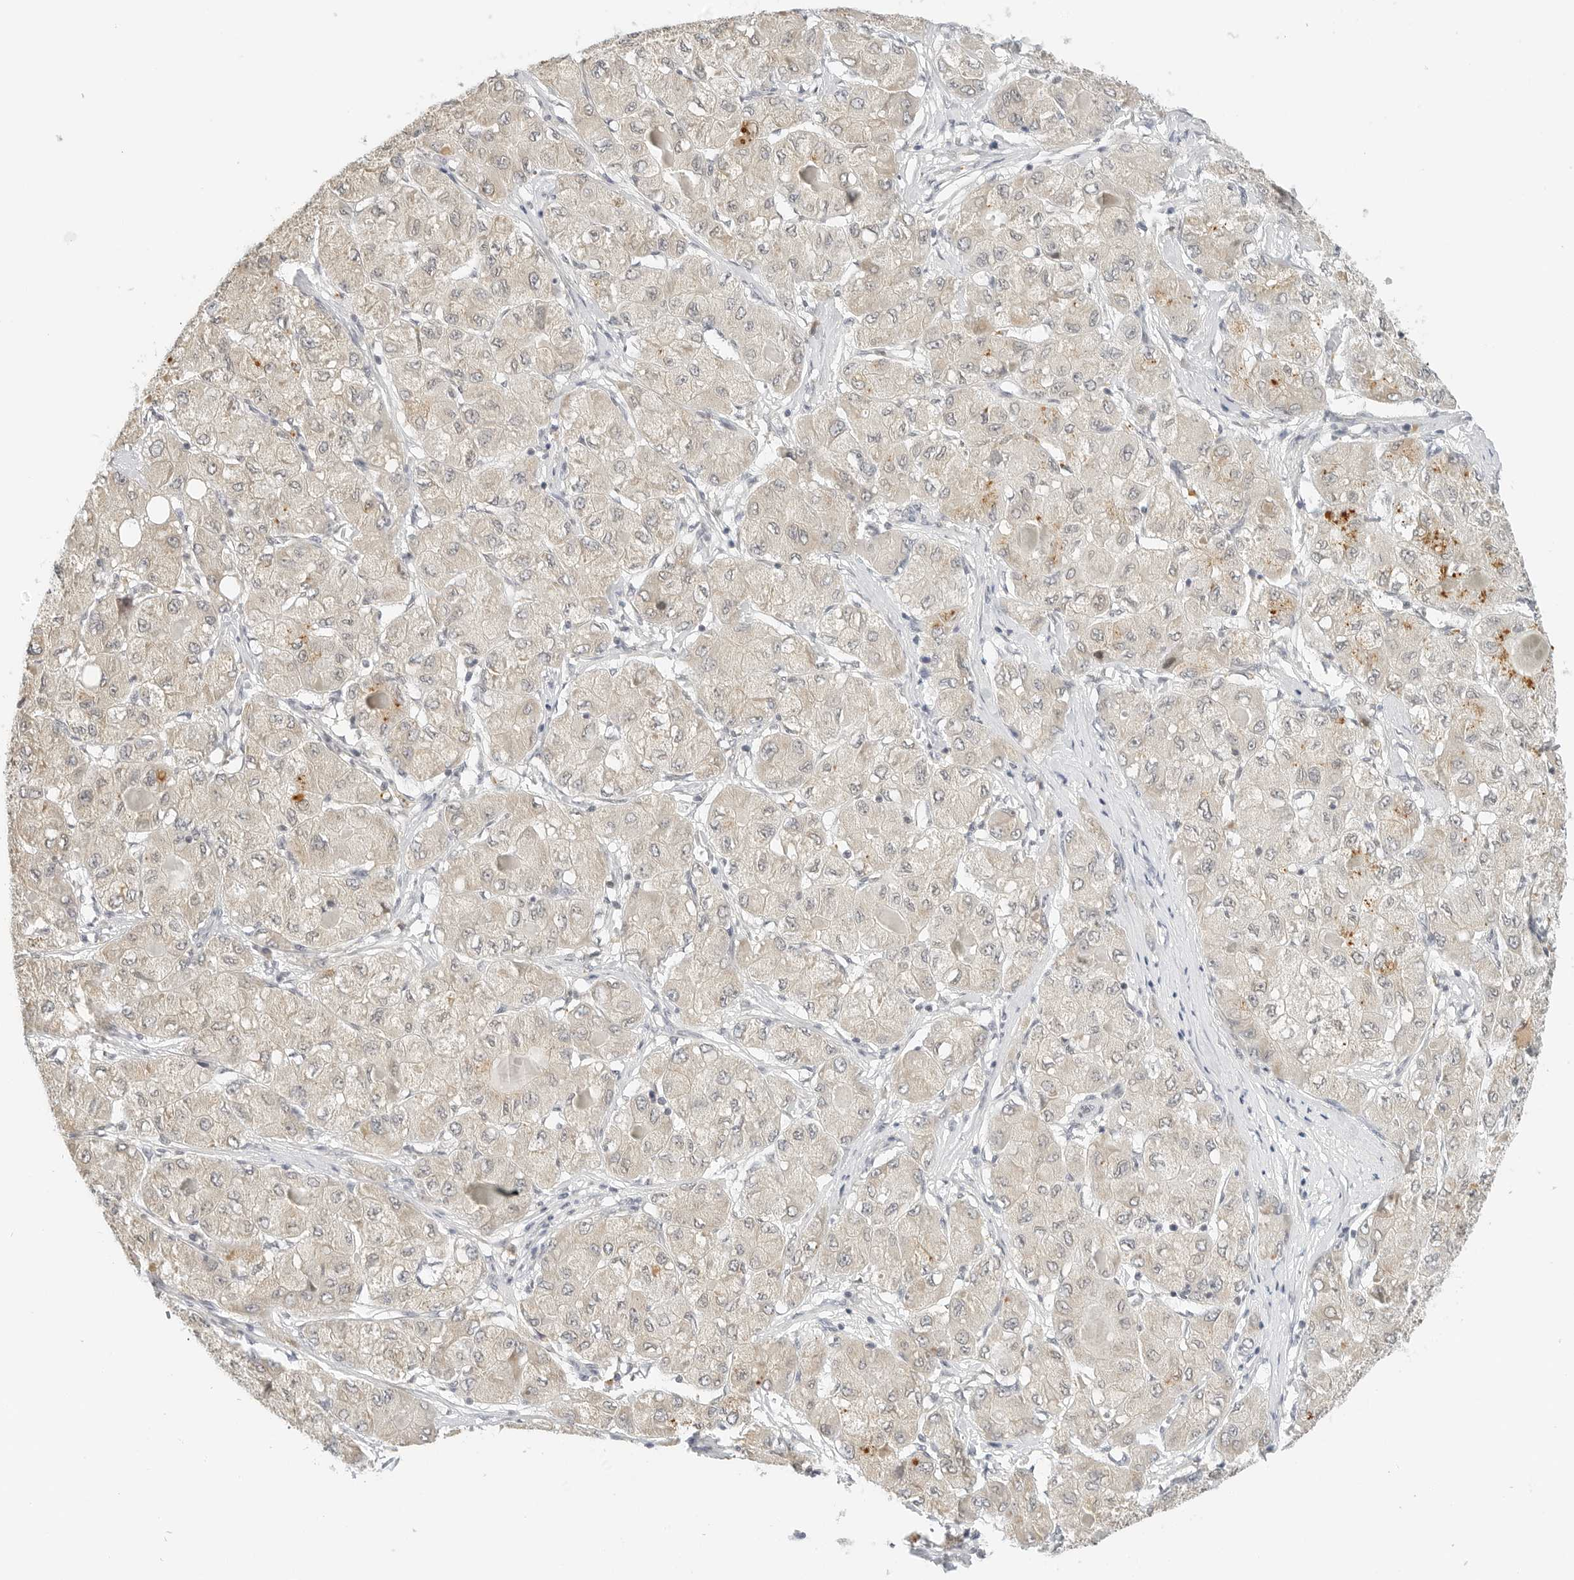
{"staining": {"intensity": "negative", "quantity": "none", "location": "none"}, "tissue": "liver cancer", "cell_type": "Tumor cells", "image_type": "cancer", "snomed": [{"axis": "morphology", "description": "Carcinoma, Hepatocellular, NOS"}, {"axis": "topography", "description": "Liver"}], "caption": "High magnification brightfield microscopy of hepatocellular carcinoma (liver) stained with DAB (brown) and counterstained with hematoxylin (blue): tumor cells show no significant positivity.", "gene": "NEO1", "patient": {"sex": "male", "age": 80}}